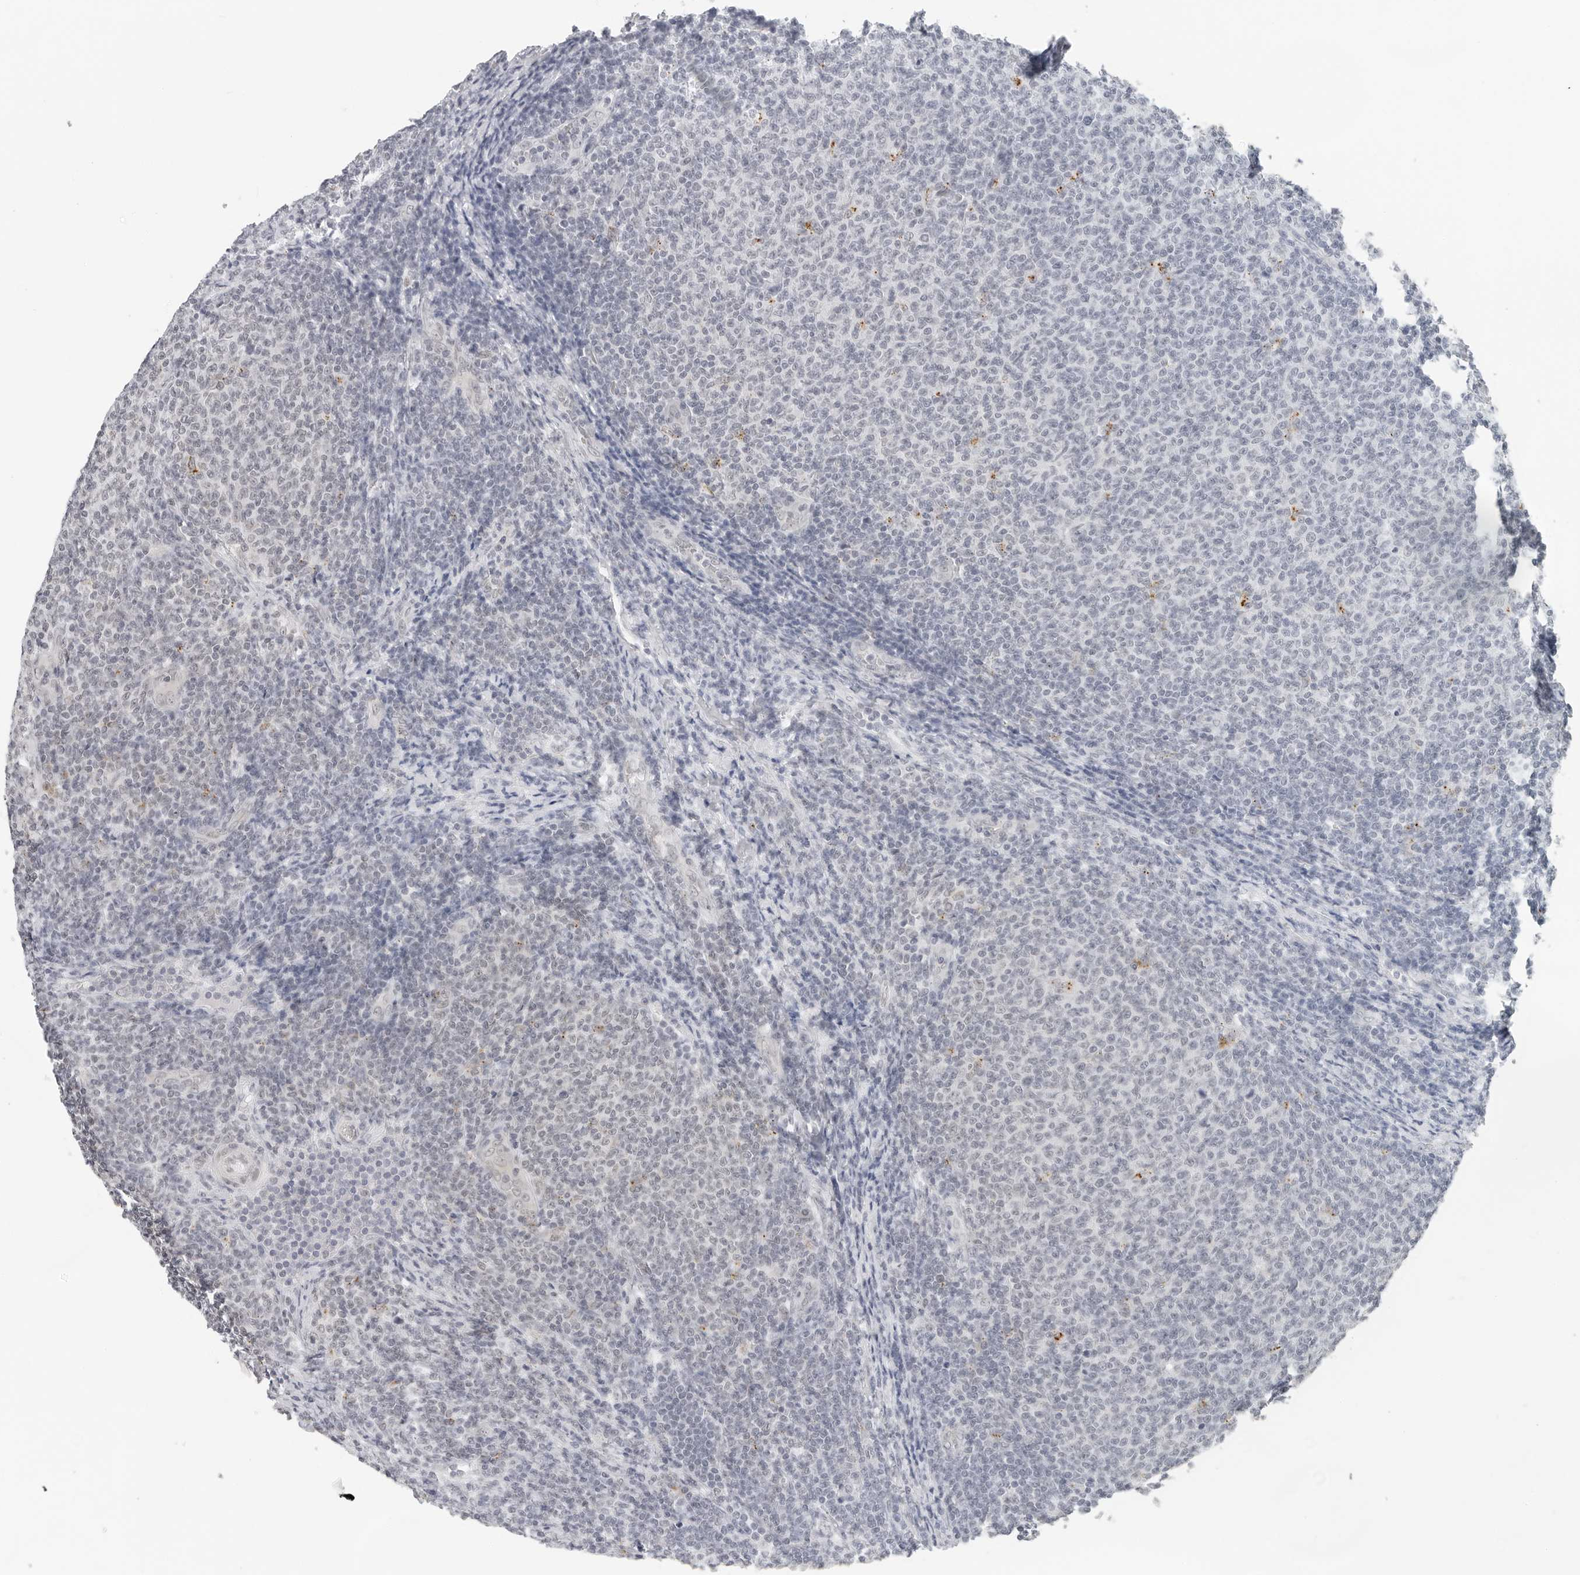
{"staining": {"intensity": "negative", "quantity": "none", "location": "none"}, "tissue": "lymphoma", "cell_type": "Tumor cells", "image_type": "cancer", "snomed": [{"axis": "morphology", "description": "Malignant lymphoma, non-Hodgkin's type, Low grade"}, {"axis": "topography", "description": "Lymph node"}], "caption": "Protein analysis of low-grade malignant lymphoma, non-Hodgkin's type reveals no significant staining in tumor cells.", "gene": "TOX4", "patient": {"sex": "male", "age": 66}}